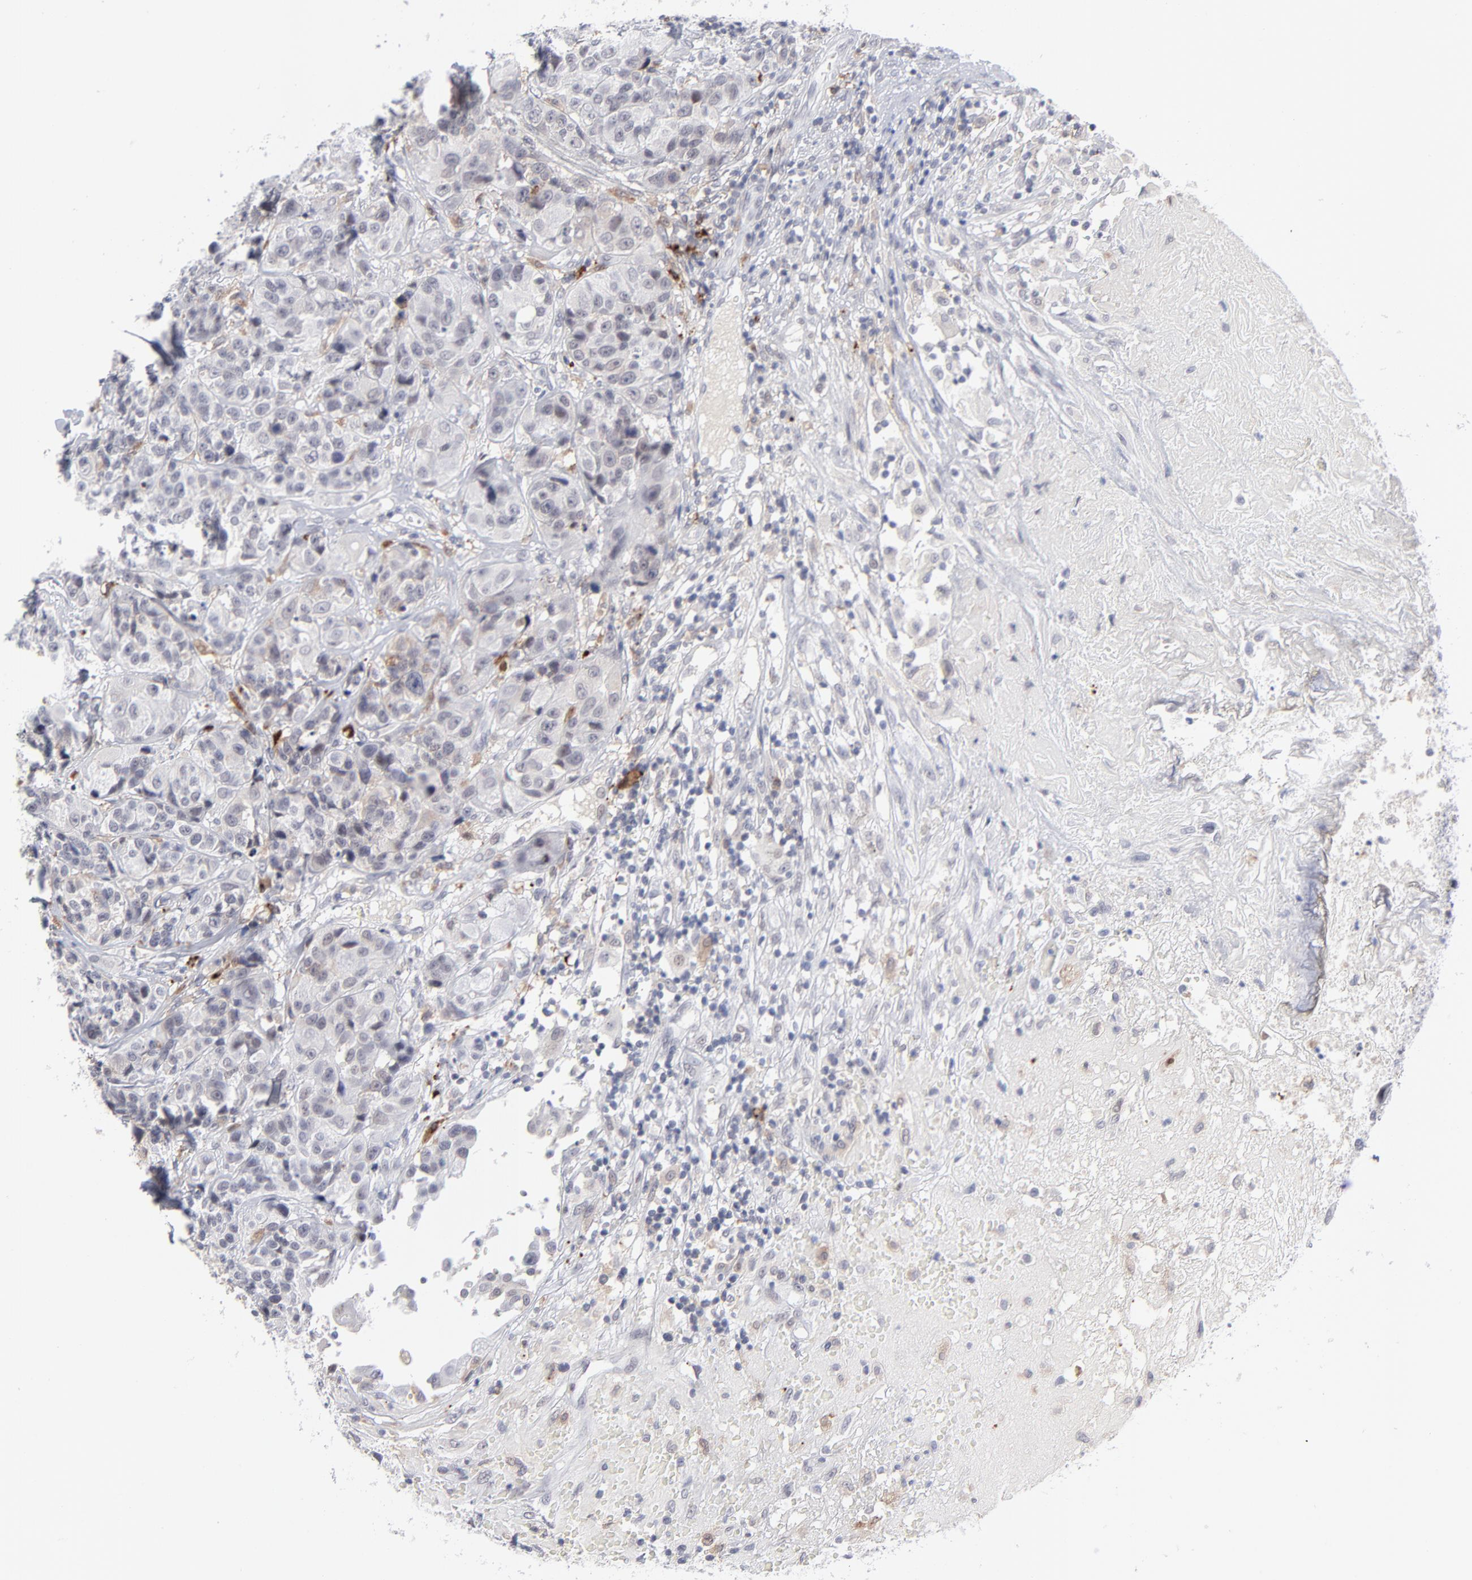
{"staining": {"intensity": "negative", "quantity": "none", "location": "none"}, "tissue": "urothelial cancer", "cell_type": "Tumor cells", "image_type": "cancer", "snomed": [{"axis": "morphology", "description": "Urothelial carcinoma, High grade"}, {"axis": "topography", "description": "Urinary bladder"}], "caption": "Tumor cells show no significant positivity in high-grade urothelial carcinoma. (DAB (3,3'-diaminobenzidine) IHC visualized using brightfield microscopy, high magnification).", "gene": "CCR2", "patient": {"sex": "female", "age": 81}}